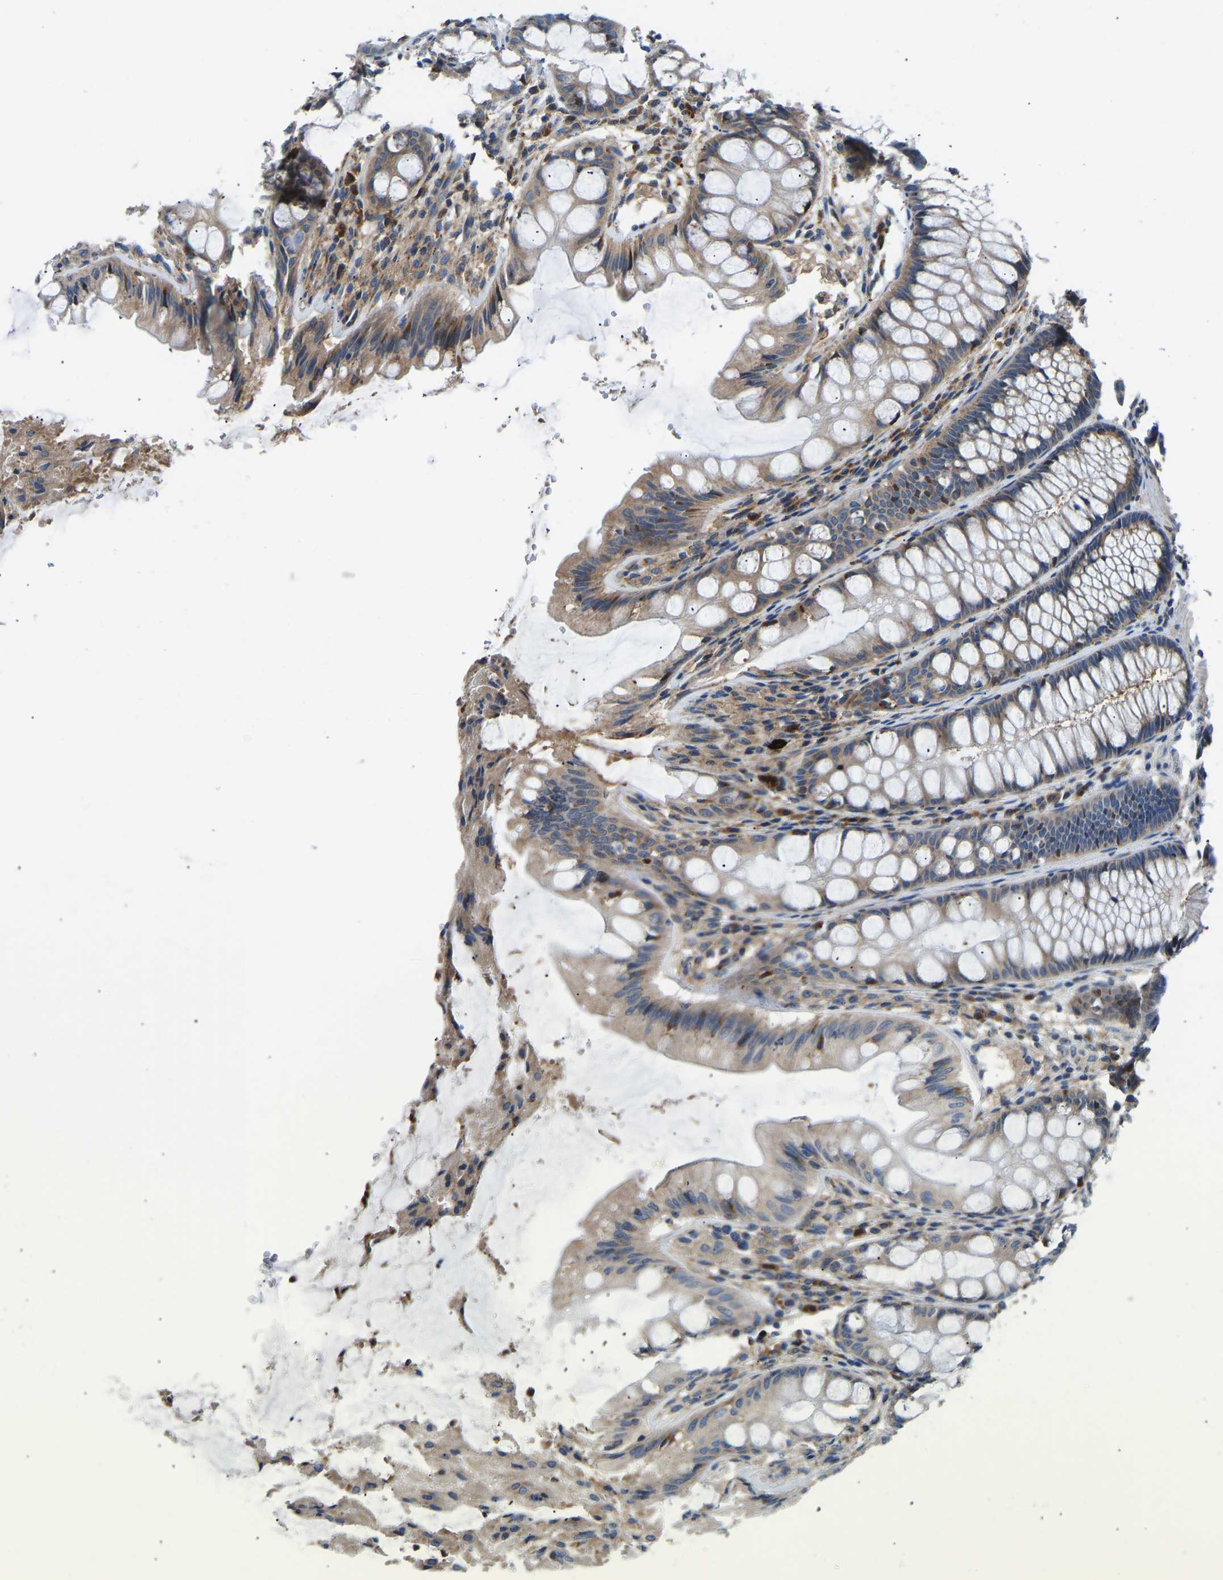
{"staining": {"intensity": "moderate", "quantity": "25%-75%", "location": "cytoplasmic/membranous"}, "tissue": "colon", "cell_type": "Endothelial cells", "image_type": "normal", "snomed": [{"axis": "morphology", "description": "Normal tissue, NOS"}, {"axis": "topography", "description": "Colon"}], "caption": "DAB immunohistochemical staining of benign human colon reveals moderate cytoplasmic/membranous protein expression in approximately 25%-75% of endothelial cells. The staining was performed using DAB, with brown indicating positive protein expression. Nuclei are stained blue with hematoxylin.", "gene": "RBP1", "patient": {"sex": "male", "age": 47}}